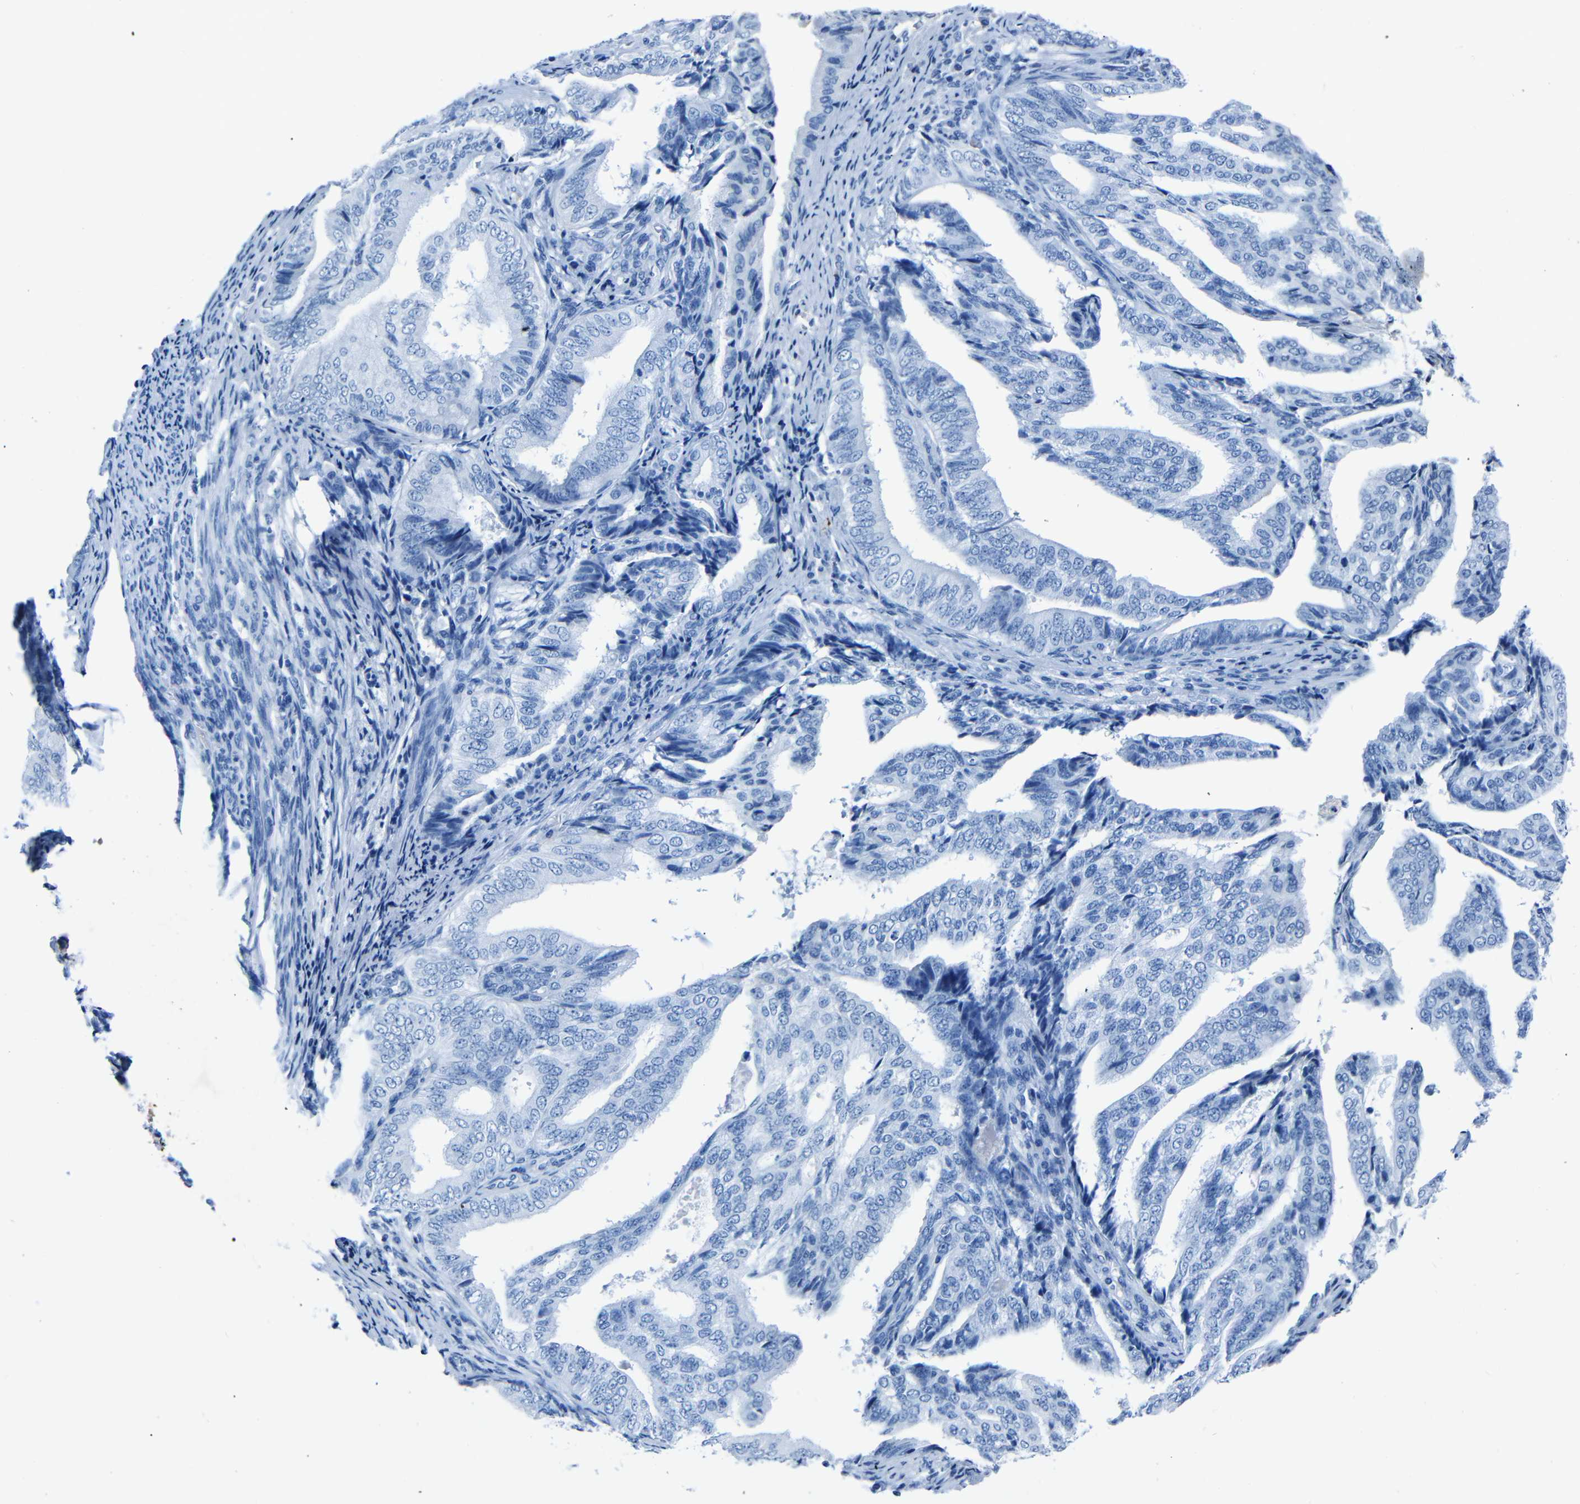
{"staining": {"intensity": "negative", "quantity": "none", "location": "none"}, "tissue": "endometrial cancer", "cell_type": "Tumor cells", "image_type": "cancer", "snomed": [{"axis": "morphology", "description": "Adenocarcinoma, NOS"}, {"axis": "topography", "description": "Endometrium"}], "caption": "Immunohistochemical staining of human adenocarcinoma (endometrial) shows no significant expression in tumor cells.", "gene": "CLDN11", "patient": {"sex": "female", "age": 58}}